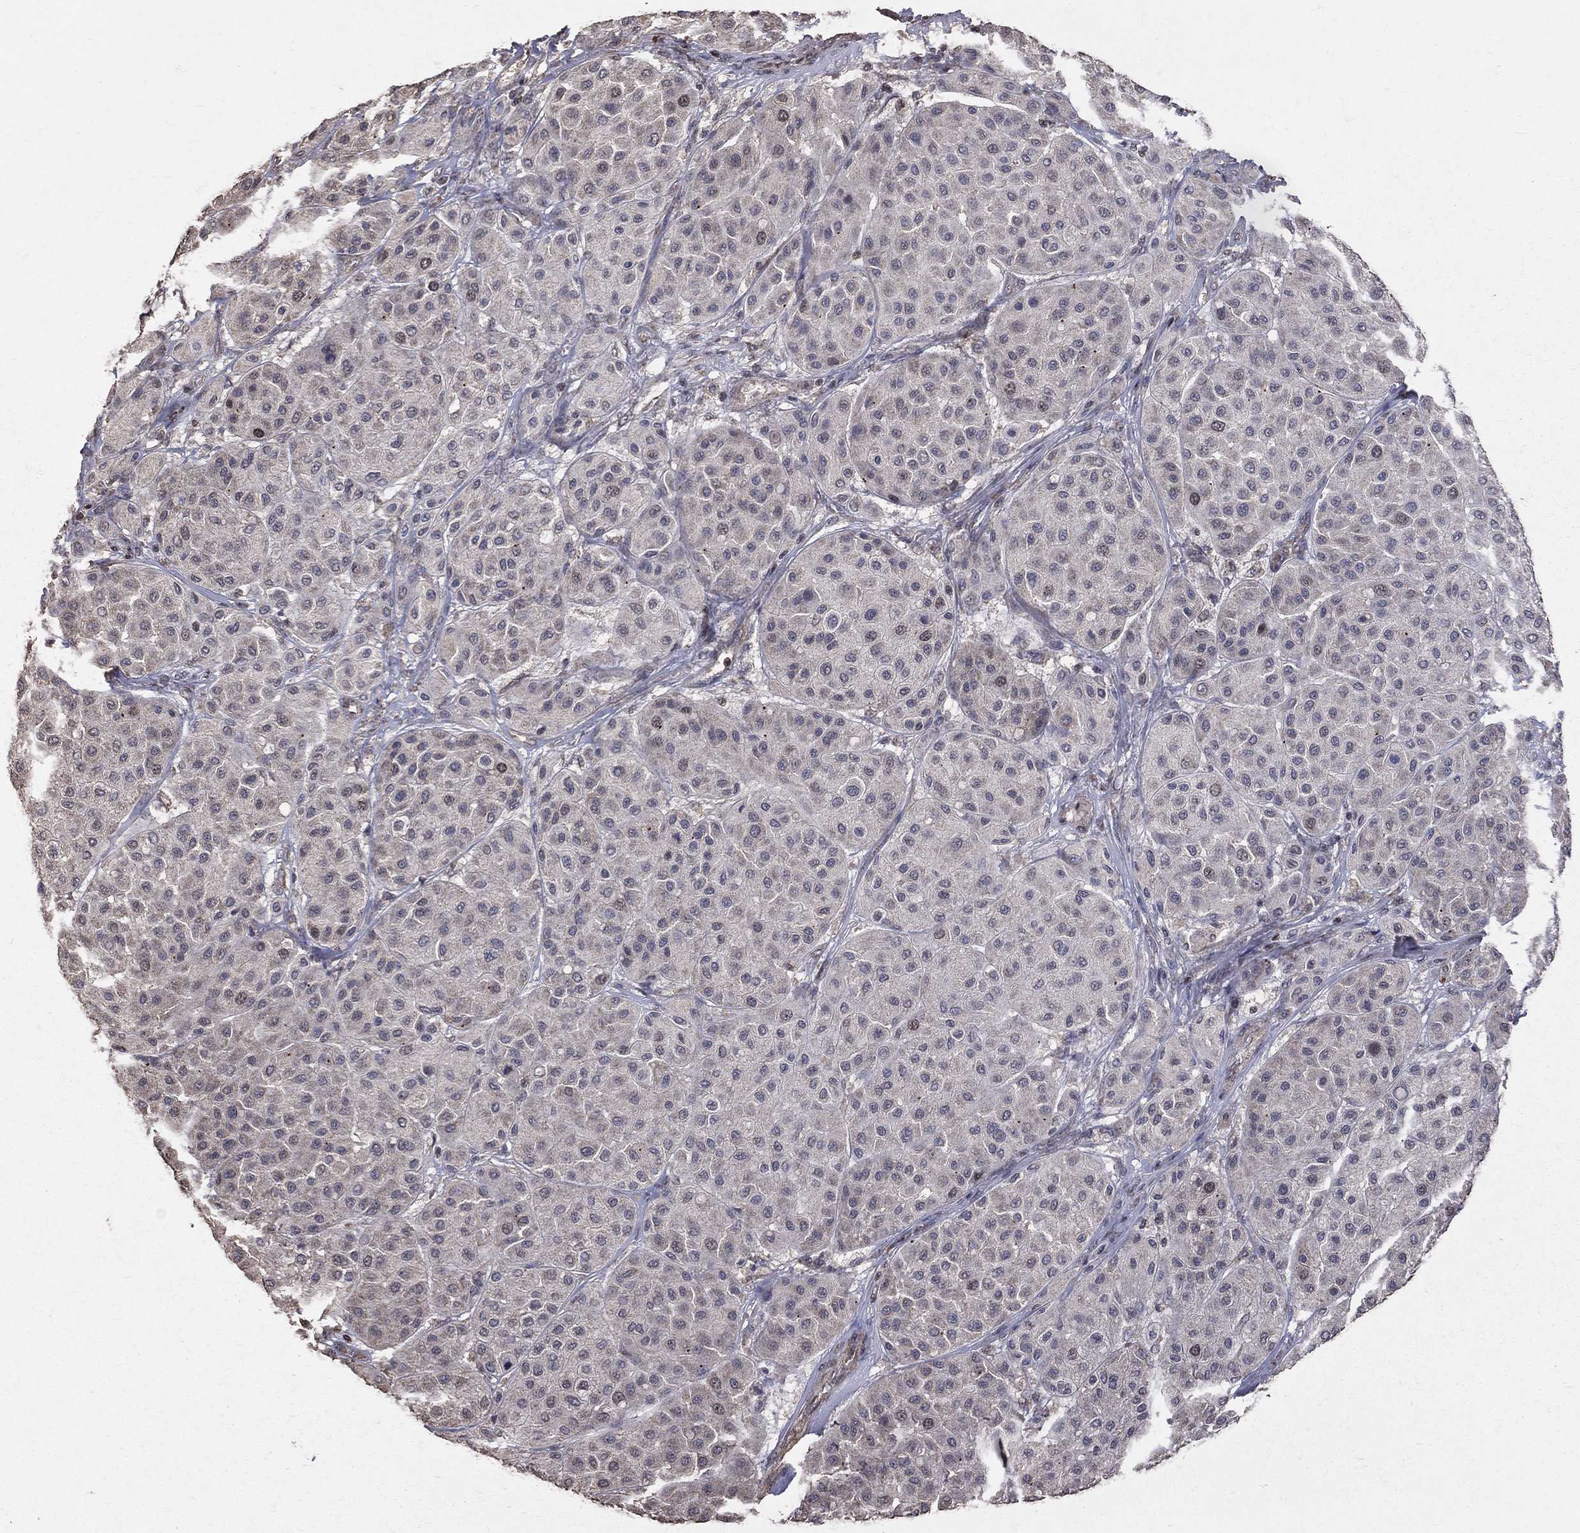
{"staining": {"intensity": "negative", "quantity": "none", "location": "none"}, "tissue": "melanoma", "cell_type": "Tumor cells", "image_type": "cancer", "snomed": [{"axis": "morphology", "description": "Malignant melanoma, Metastatic site"}, {"axis": "topography", "description": "Smooth muscle"}], "caption": "Image shows no protein positivity in tumor cells of malignant melanoma (metastatic site) tissue.", "gene": "LY6K", "patient": {"sex": "male", "age": 41}}